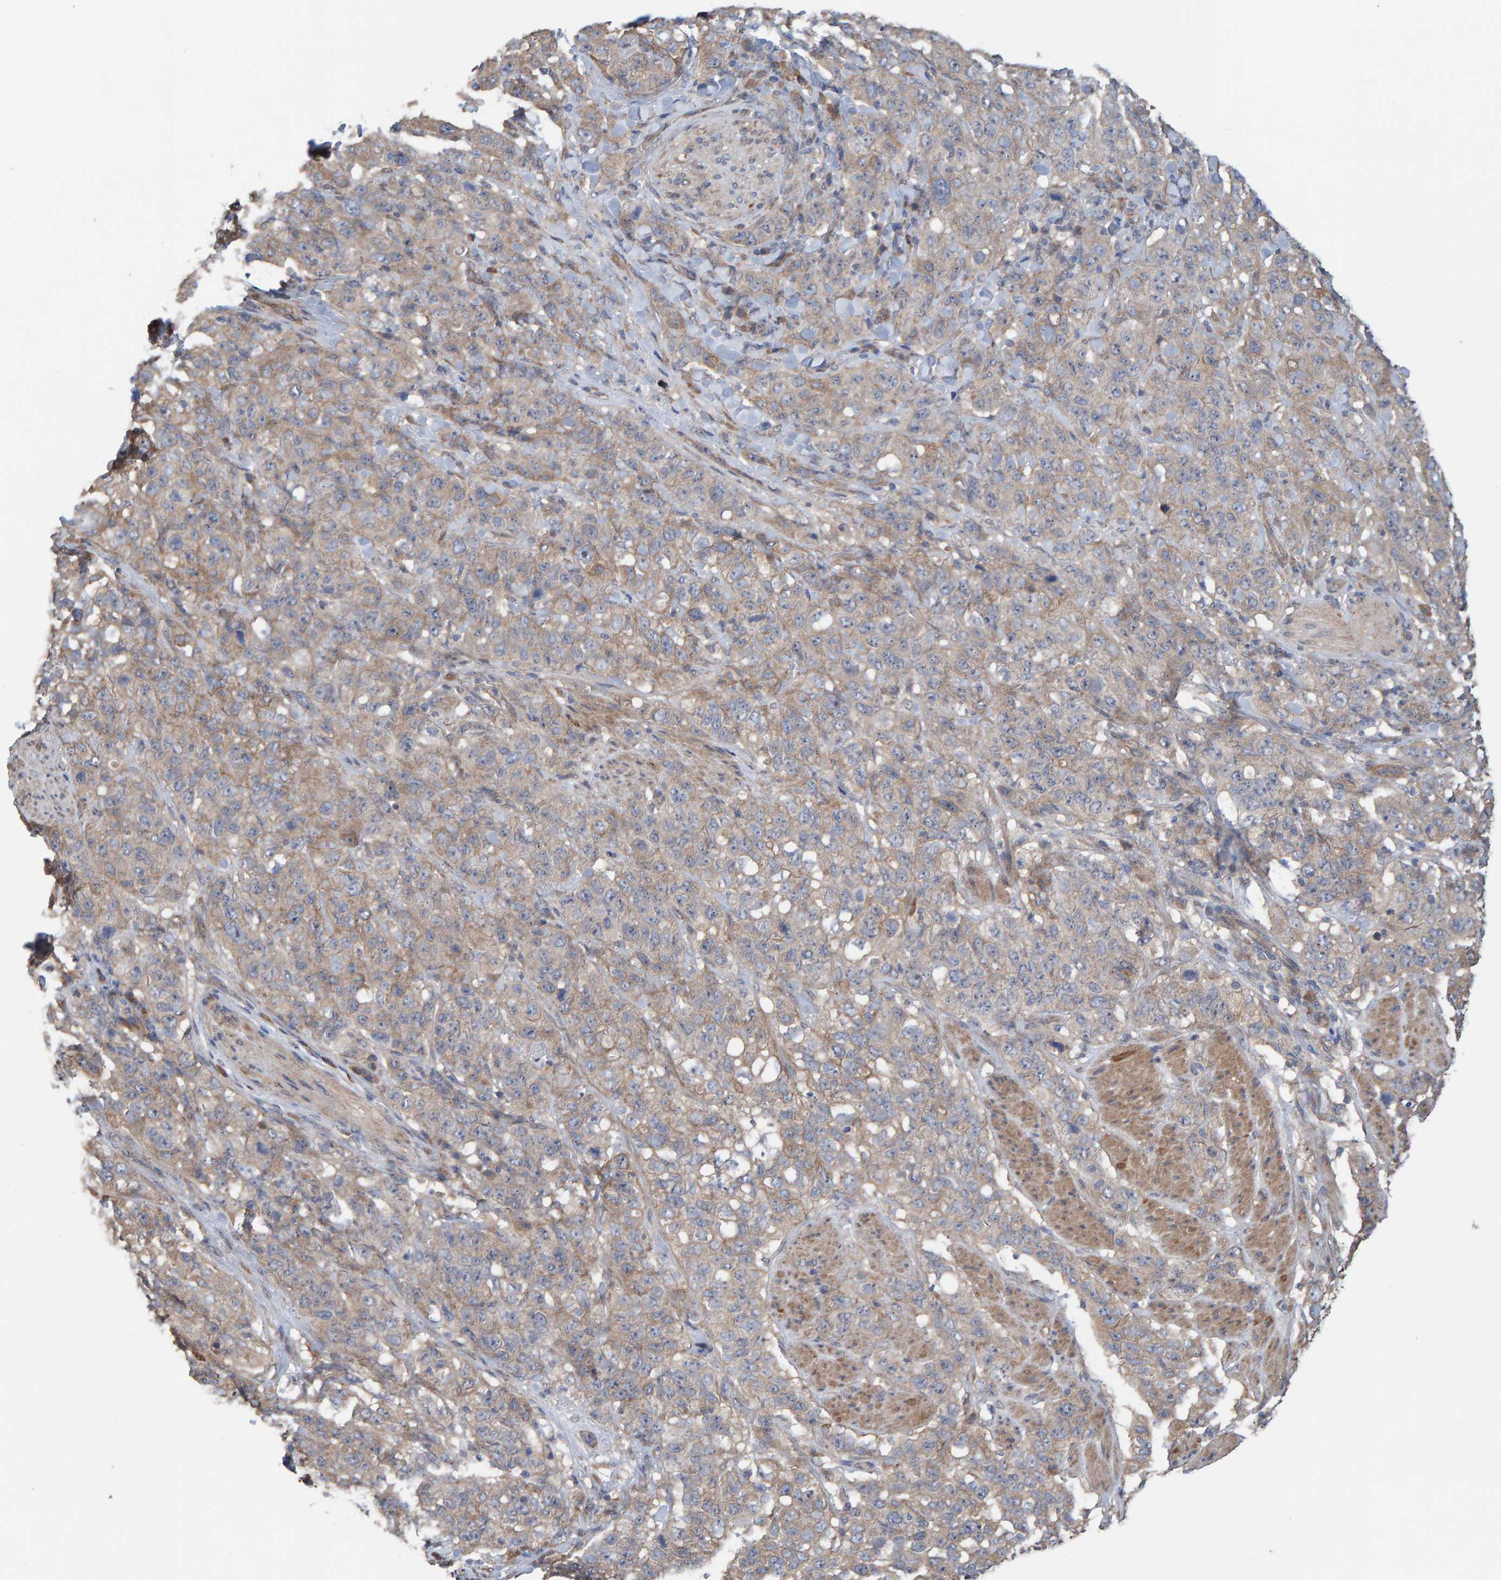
{"staining": {"intensity": "weak", "quantity": ">75%", "location": "cytoplasmic/membranous"}, "tissue": "stomach cancer", "cell_type": "Tumor cells", "image_type": "cancer", "snomed": [{"axis": "morphology", "description": "Adenocarcinoma, NOS"}, {"axis": "topography", "description": "Stomach"}], "caption": "About >75% of tumor cells in human stomach adenocarcinoma display weak cytoplasmic/membranous protein positivity as visualized by brown immunohistochemical staining.", "gene": "LRSAM1", "patient": {"sex": "male", "age": 48}}